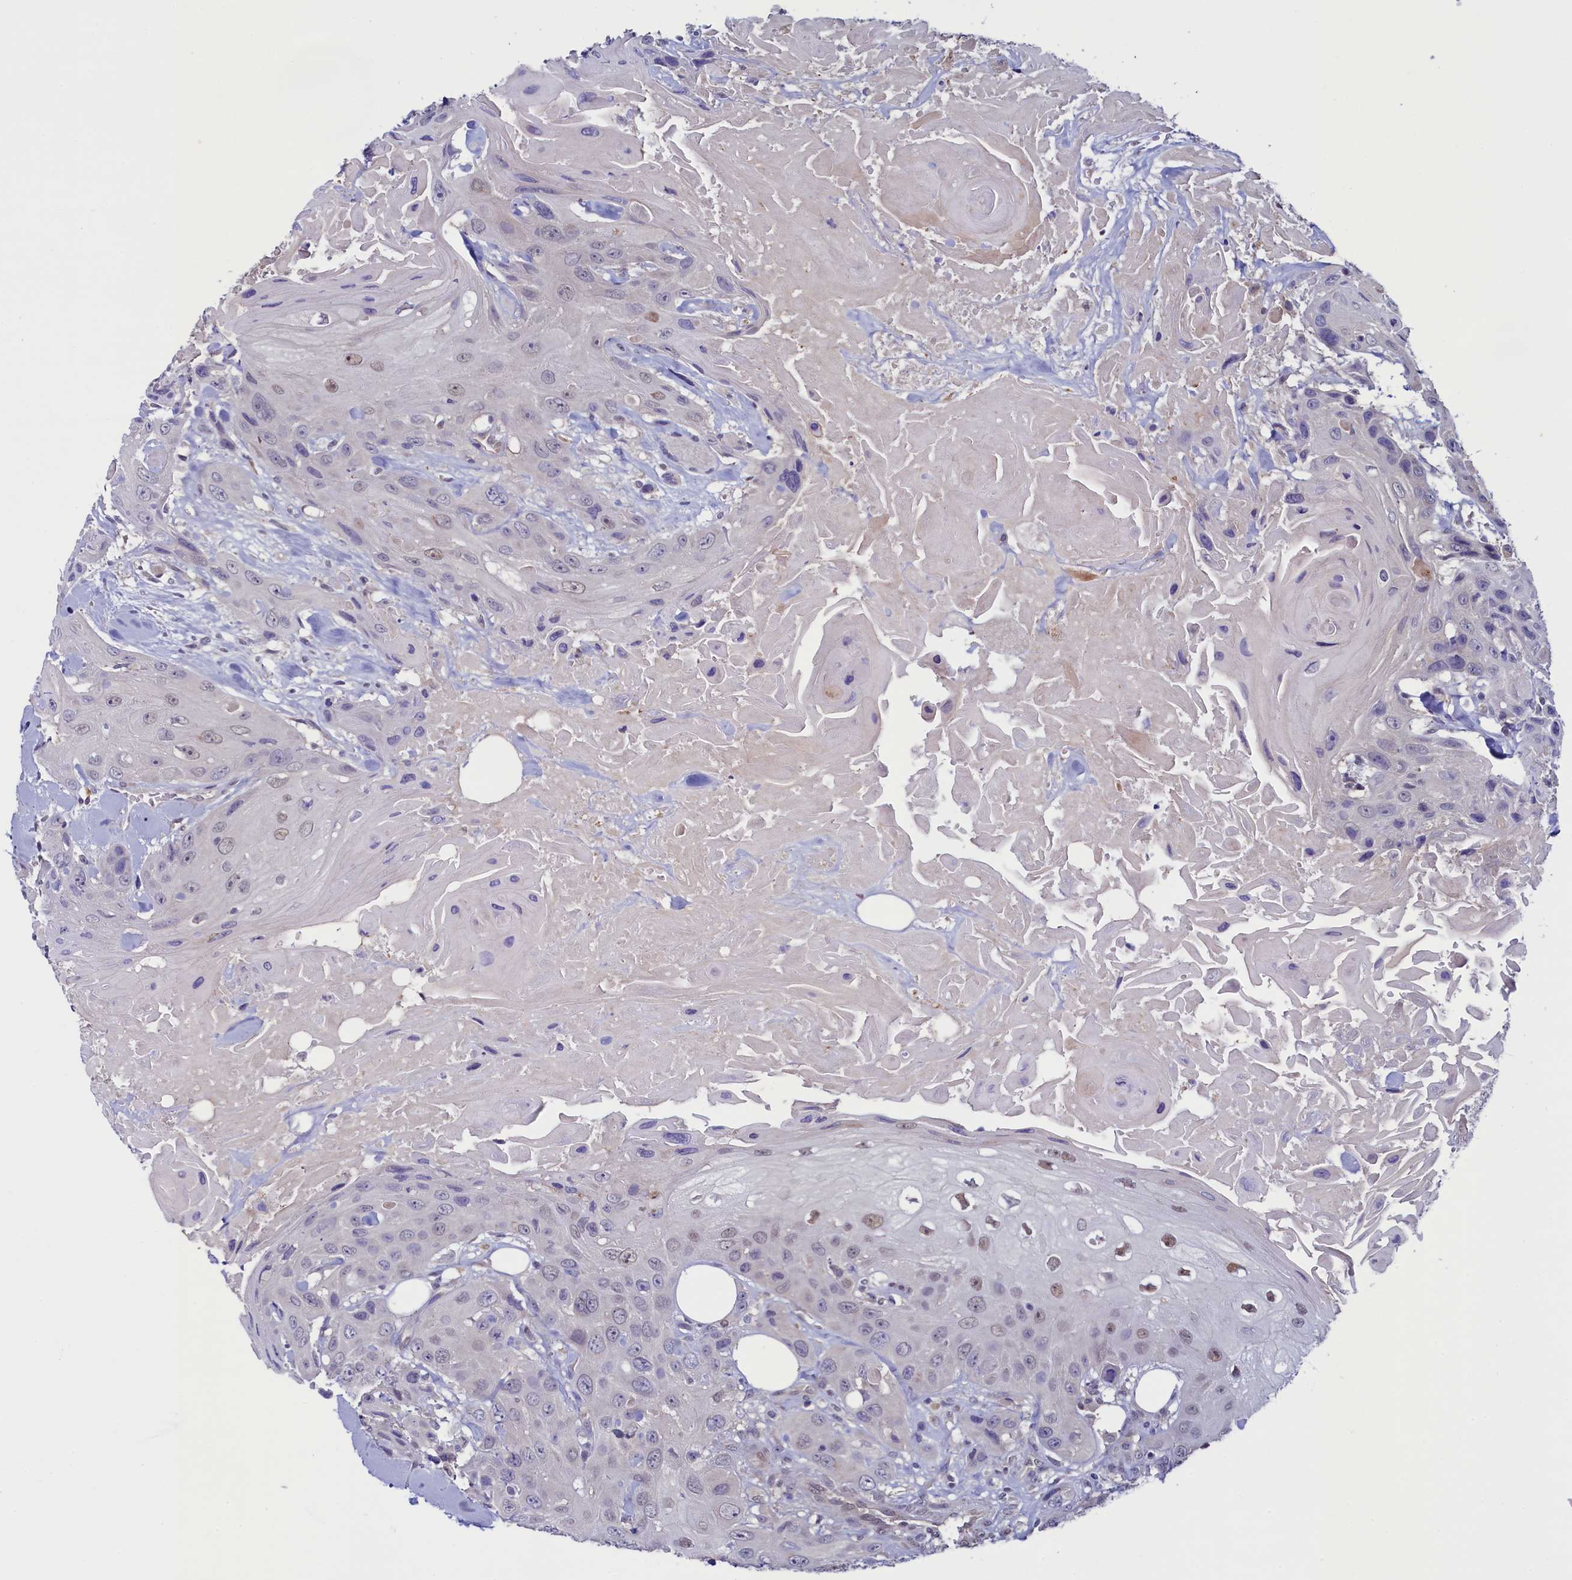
{"staining": {"intensity": "weak", "quantity": "25%-75%", "location": "nuclear"}, "tissue": "head and neck cancer", "cell_type": "Tumor cells", "image_type": "cancer", "snomed": [{"axis": "morphology", "description": "Squamous cell carcinoma, NOS"}, {"axis": "topography", "description": "Head-Neck"}], "caption": "DAB (3,3'-diaminobenzidine) immunohistochemical staining of human head and neck cancer displays weak nuclear protein positivity in about 25%-75% of tumor cells. (DAB (3,3'-diaminobenzidine) IHC with brightfield microscopy, high magnification).", "gene": "FLYWCH2", "patient": {"sex": "male", "age": 81}}